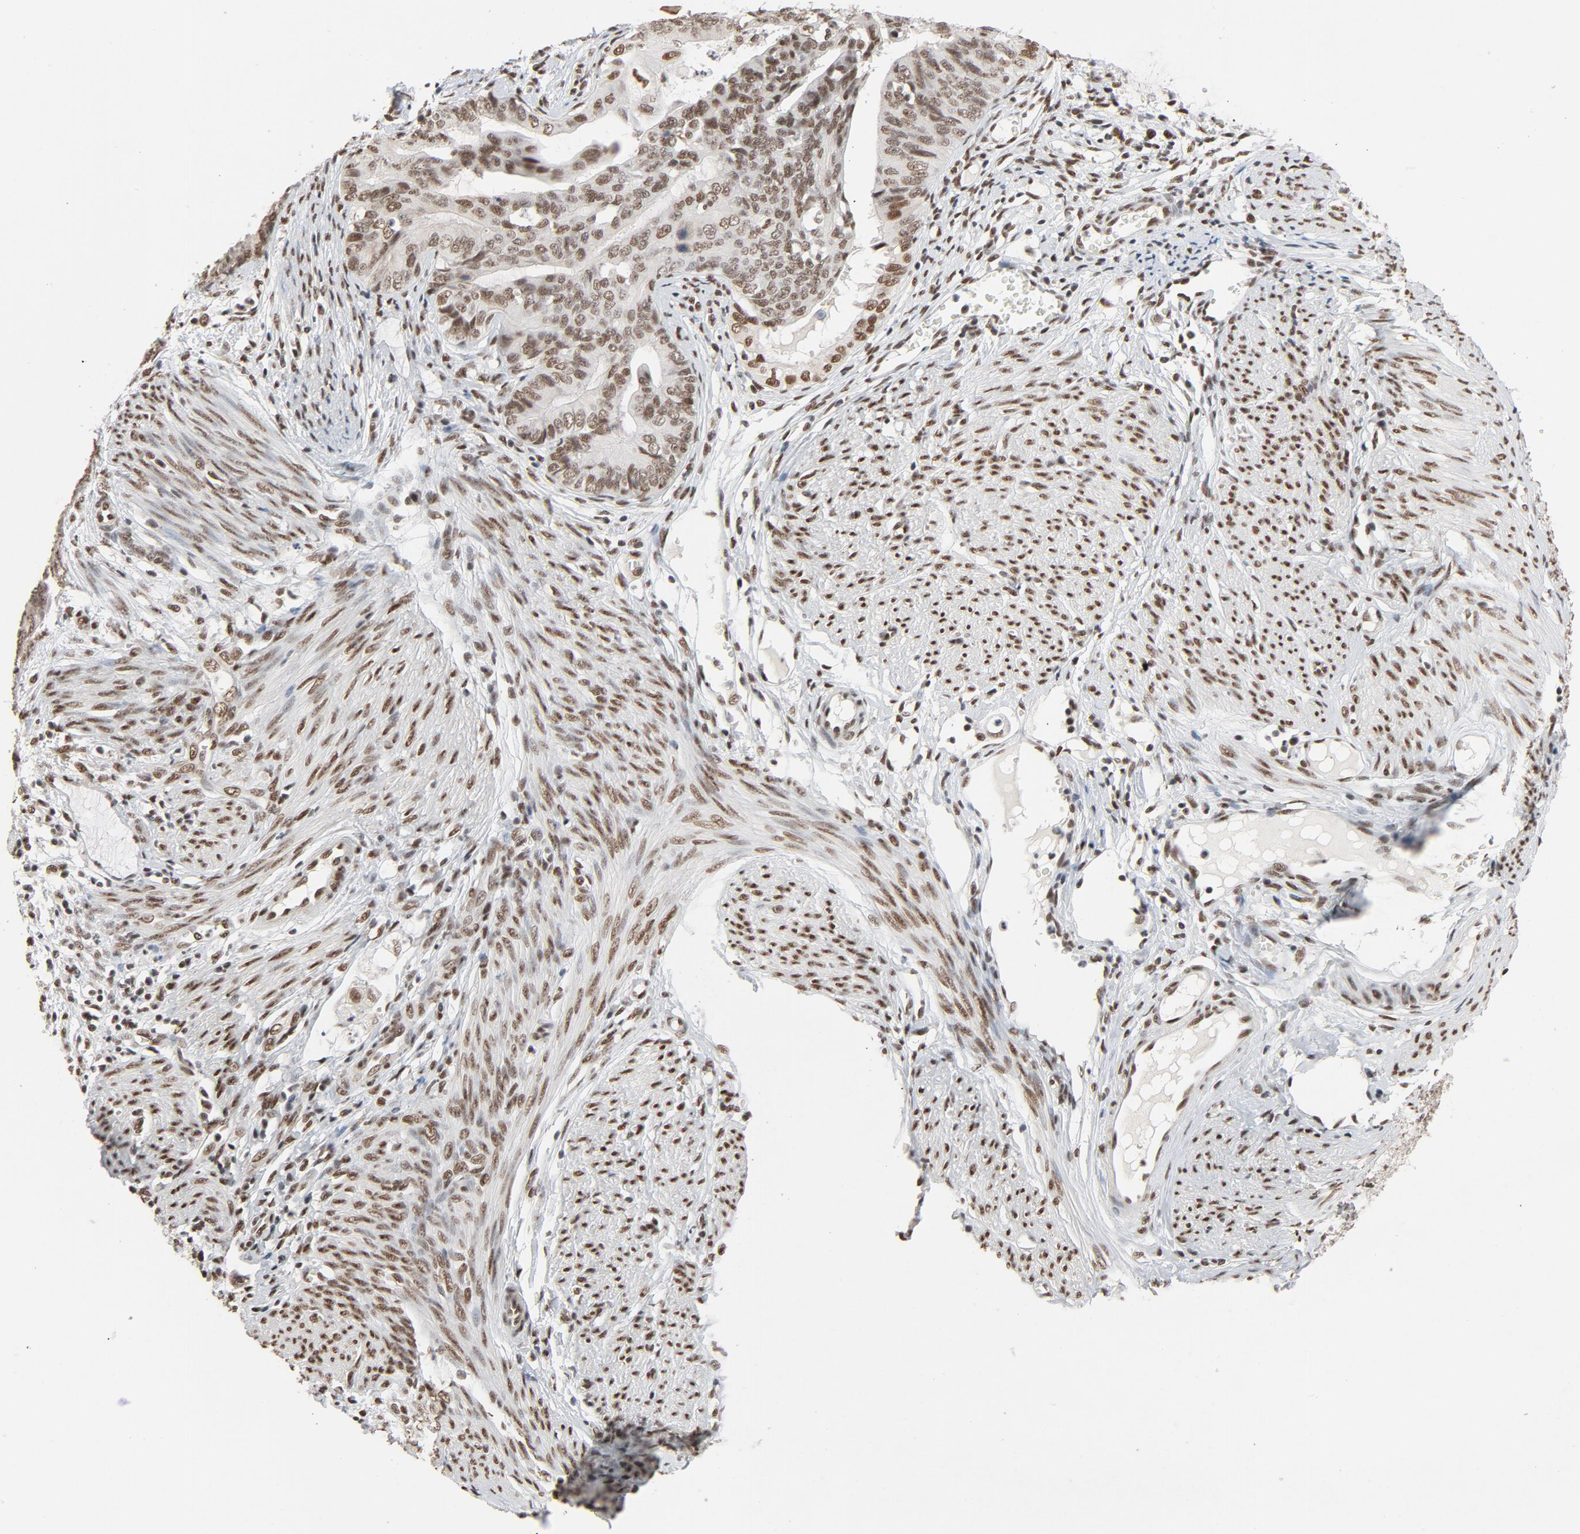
{"staining": {"intensity": "moderate", "quantity": ">75%", "location": "nuclear"}, "tissue": "endometrial cancer", "cell_type": "Tumor cells", "image_type": "cancer", "snomed": [{"axis": "morphology", "description": "Adenocarcinoma, NOS"}, {"axis": "topography", "description": "Endometrium"}], "caption": "This is a micrograph of immunohistochemistry staining of endometrial cancer, which shows moderate expression in the nuclear of tumor cells.", "gene": "MRE11", "patient": {"sex": "female", "age": 75}}